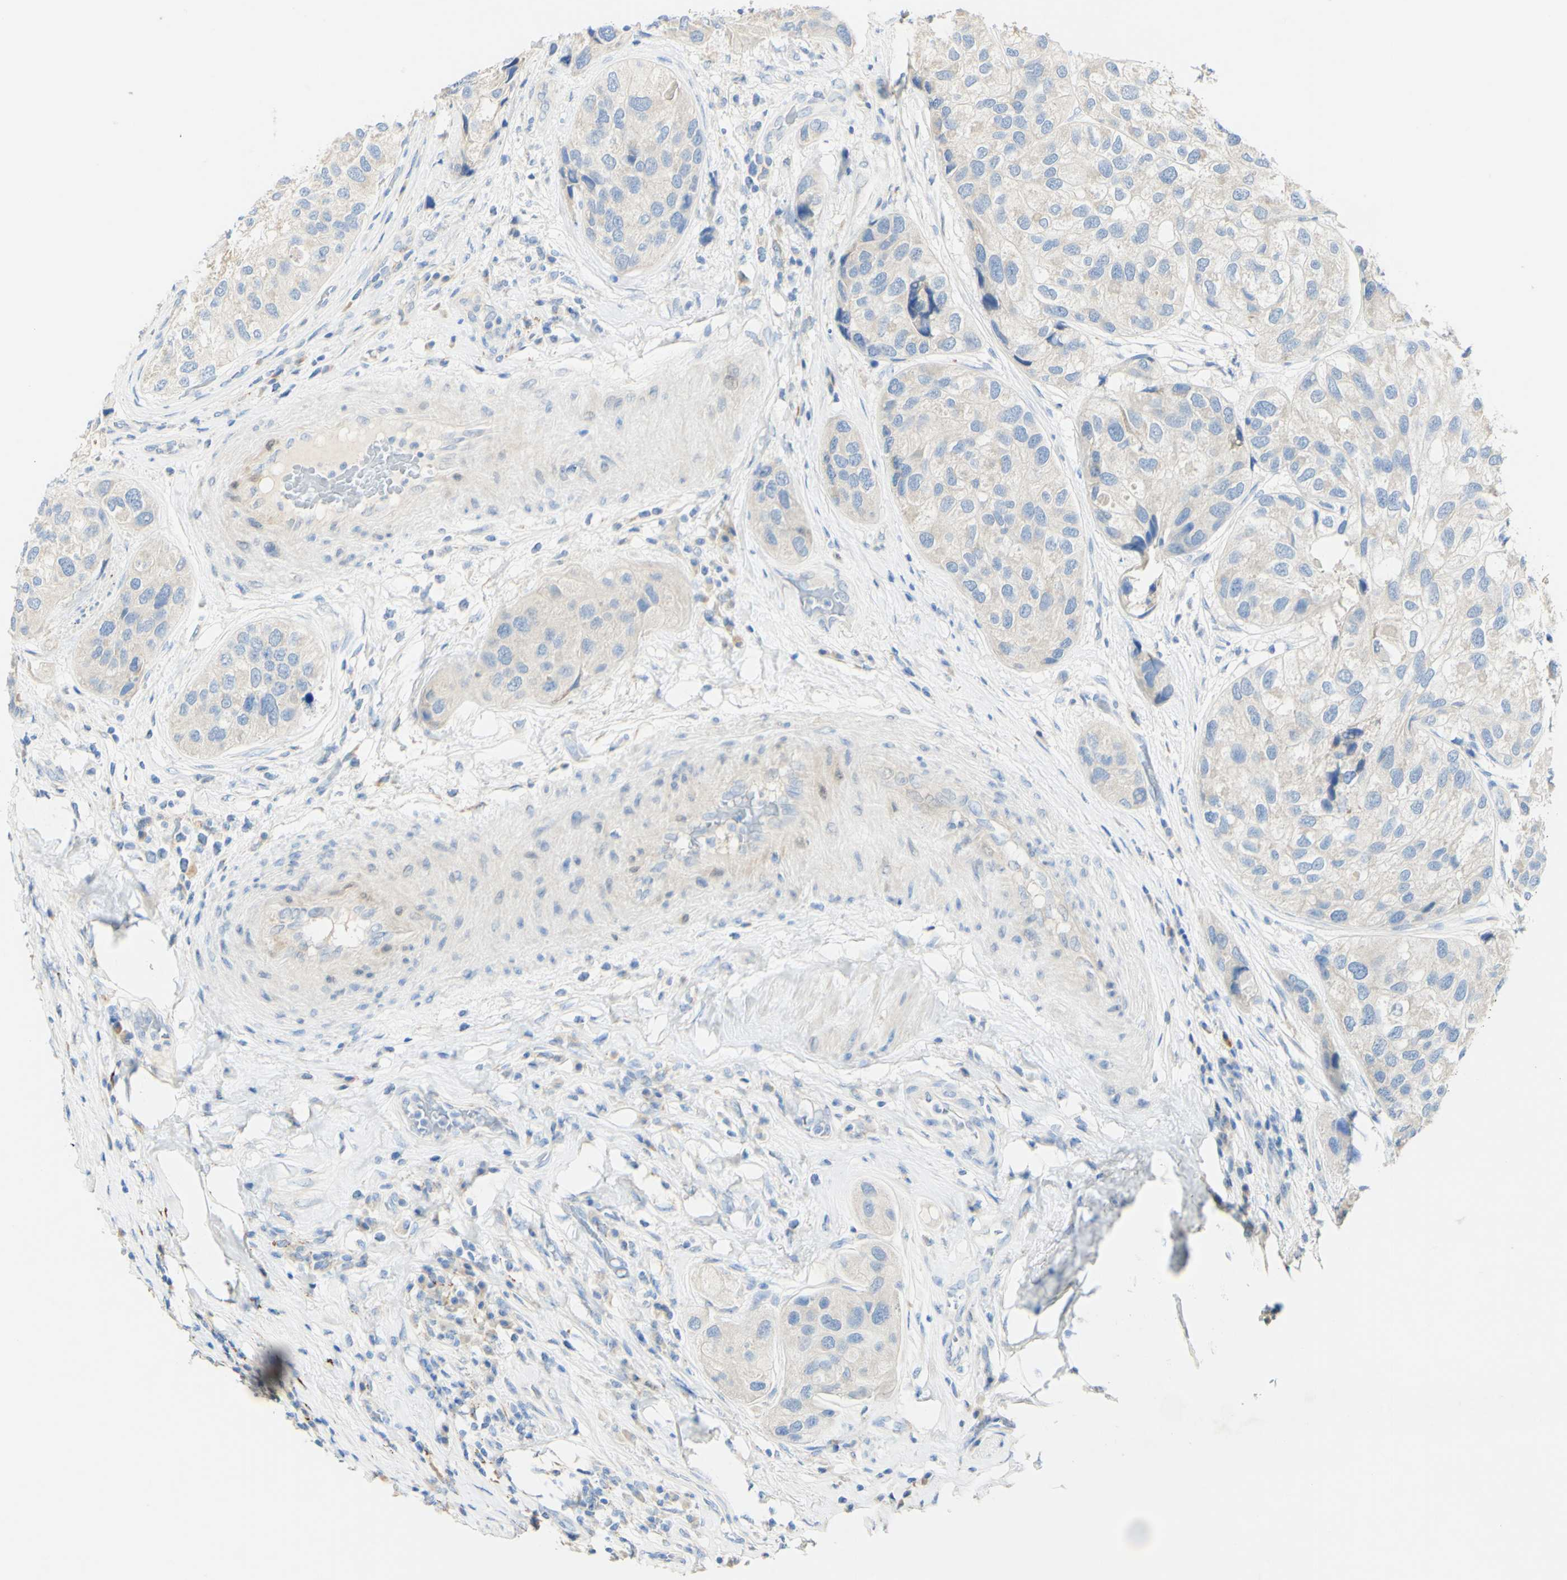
{"staining": {"intensity": "negative", "quantity": "none", "location": "none"}, "tissue": "urothelial cancer", "cell_type": "Tumor cells", "image_type": "cancer", "snomed": [{"axis": "morphology", "description": "Urothelial carcinoma, High grade"}, {"axis": "topography", "description": "Urinary bladder"}], "caption": "Immunohistochemistry image of urothelial cancer stained for a protein (brown), which shows no staining in tumor cells. (Stains: DAB immunohistochemistry with hematoxylin counter stain, Microscopy: brightfield microscopy at high magnification).", "gene": "FGF4", "patient": {"sex": "female", "age": 64}}